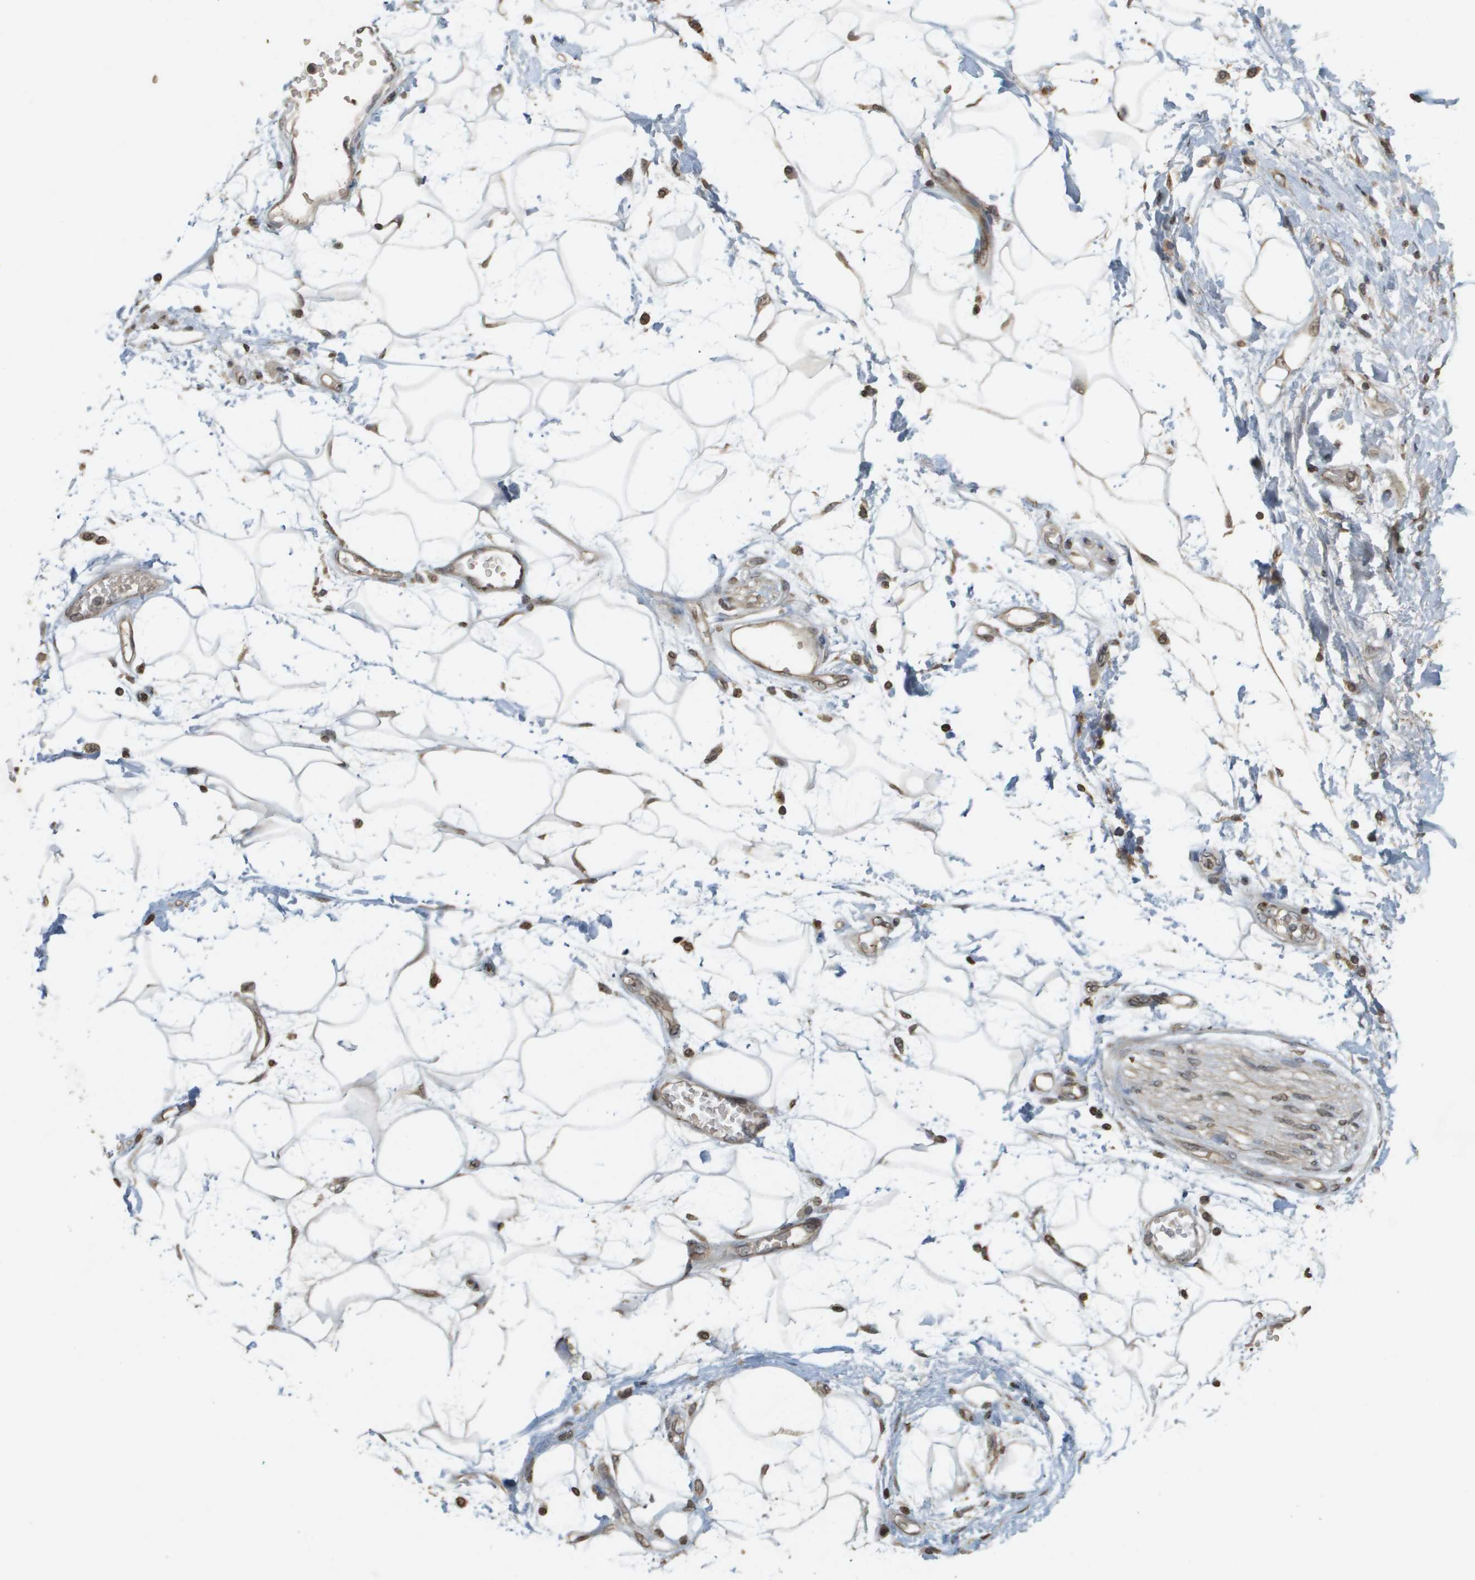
{"staining": {"intensity": "moderate", "quantity": ">75%", "location": "cytoplasmic/membranous,nuclear"}, "tissue": "adipose tissue", "cell_type": "Adipocytes", "image_type": "normal", "snomed": [{"axis": "morphology", "description": "Normal tissue, NOS"}, {"axis": "morphology", "description": "Adenocarcinoma, NOS"}, {"axis": "topography", "description": "Duodenum"}, {"axis": "topography", "description": "Peripheral nerve tissue"}], "caption": "This image reveals IHC staining of unremarkable adipose tissue, with medium moderate cytoplasmic/membranous,nuclear expression in approximately >75% of adipocytes.", "gene": "RAB21", "patient": {"sex": "female", "age": 60}}